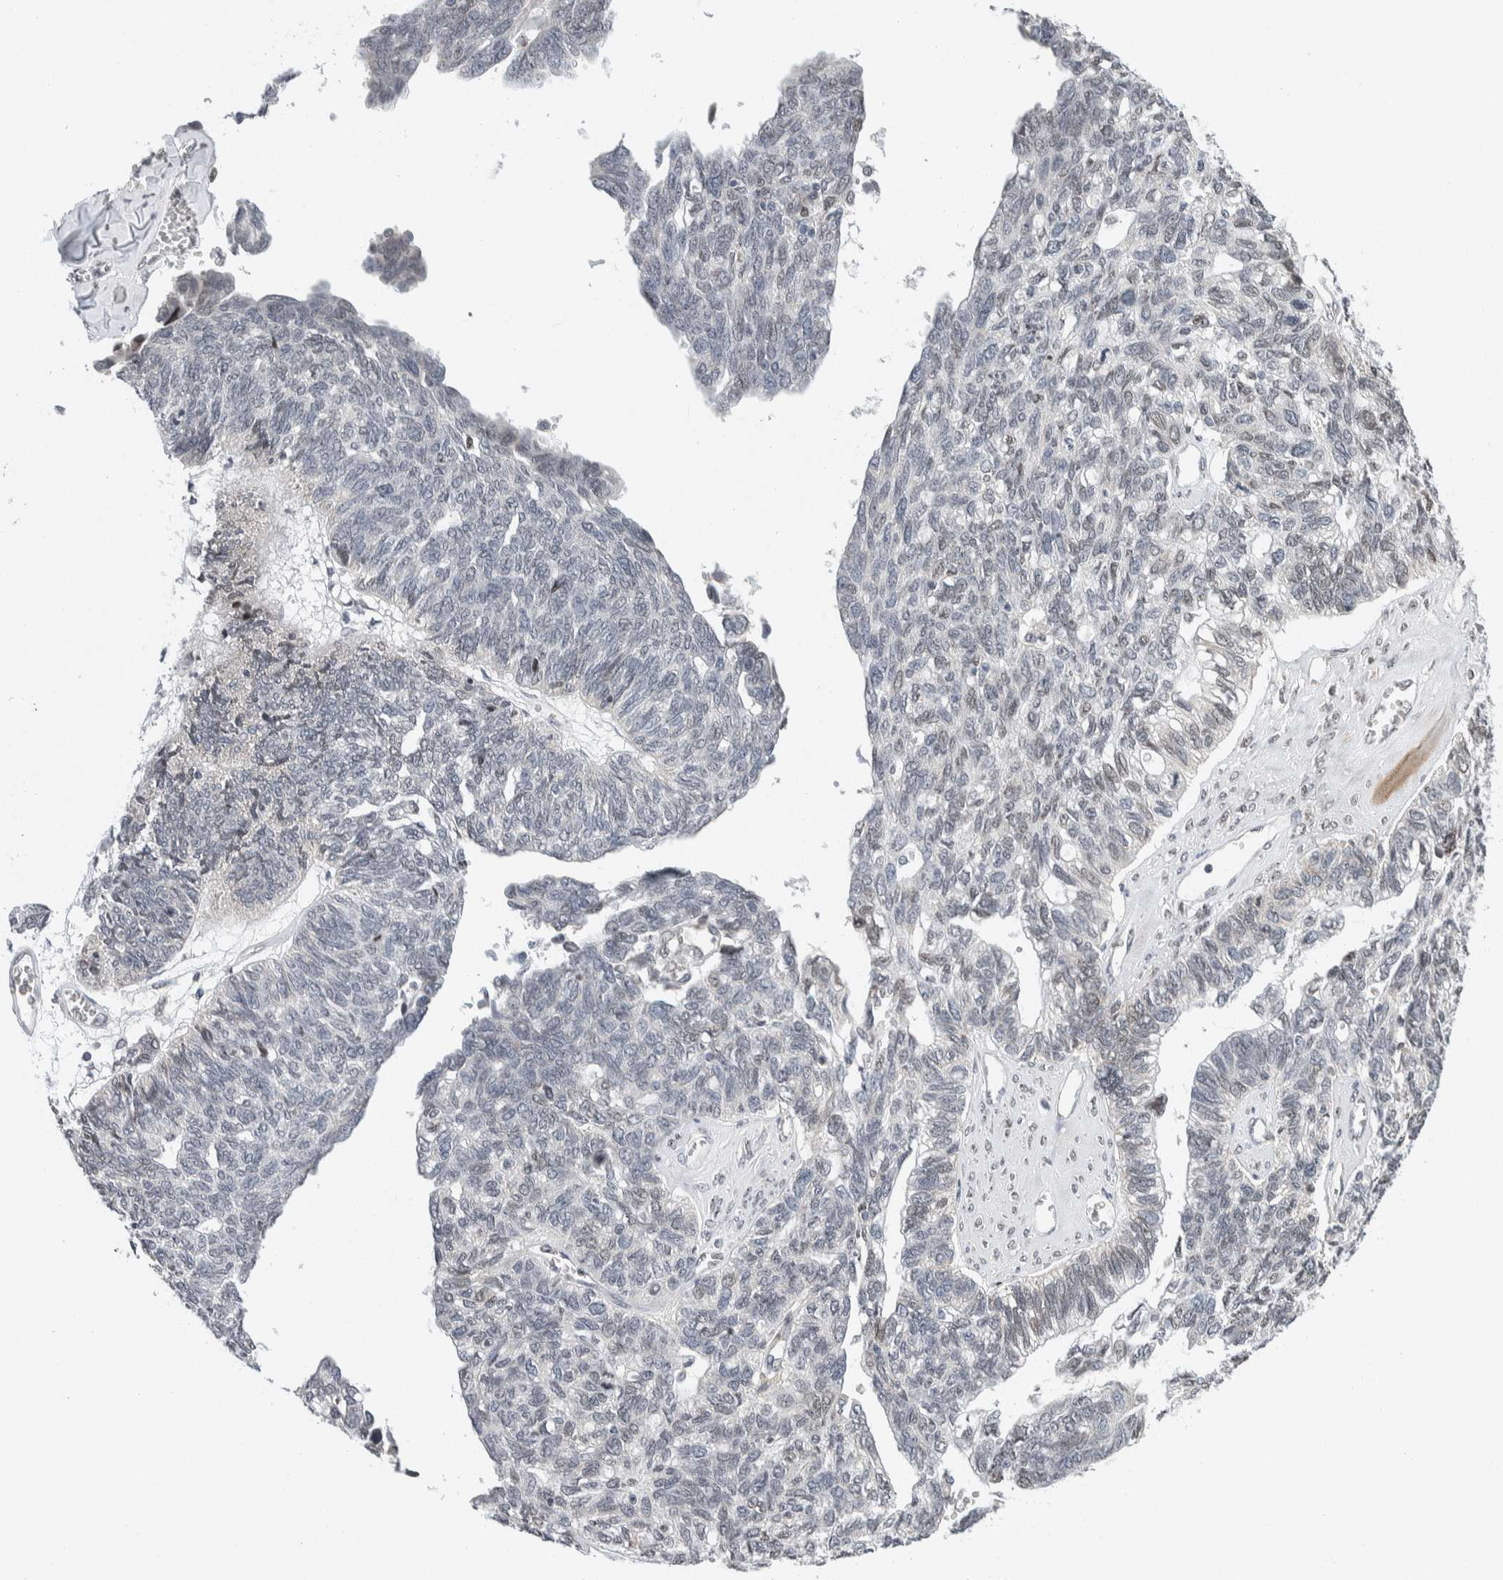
{"staining": {"intensity": "negative", "quantity": "none", "location": "none"}, "tissue": "ovarian cancer", "cell_type": "Tumor cells", "image_type": "cancer", "snomed": [{"axis": "morphology", "description": "Cystadenocarcinoma, serous, NOS"}, {"axis": "topography", "description": "Ovary"}], "caption": "A histopathology image of human ovarian cancer is negative for staining in tumor cells. The staining is performed using DAB (3,3'-diaminobenzidine) brown chromogen with nuclei counter-stained in using hematoxylin.", "gene": "NEUROD1", "patient": {"sex": "female", "age": 79}}